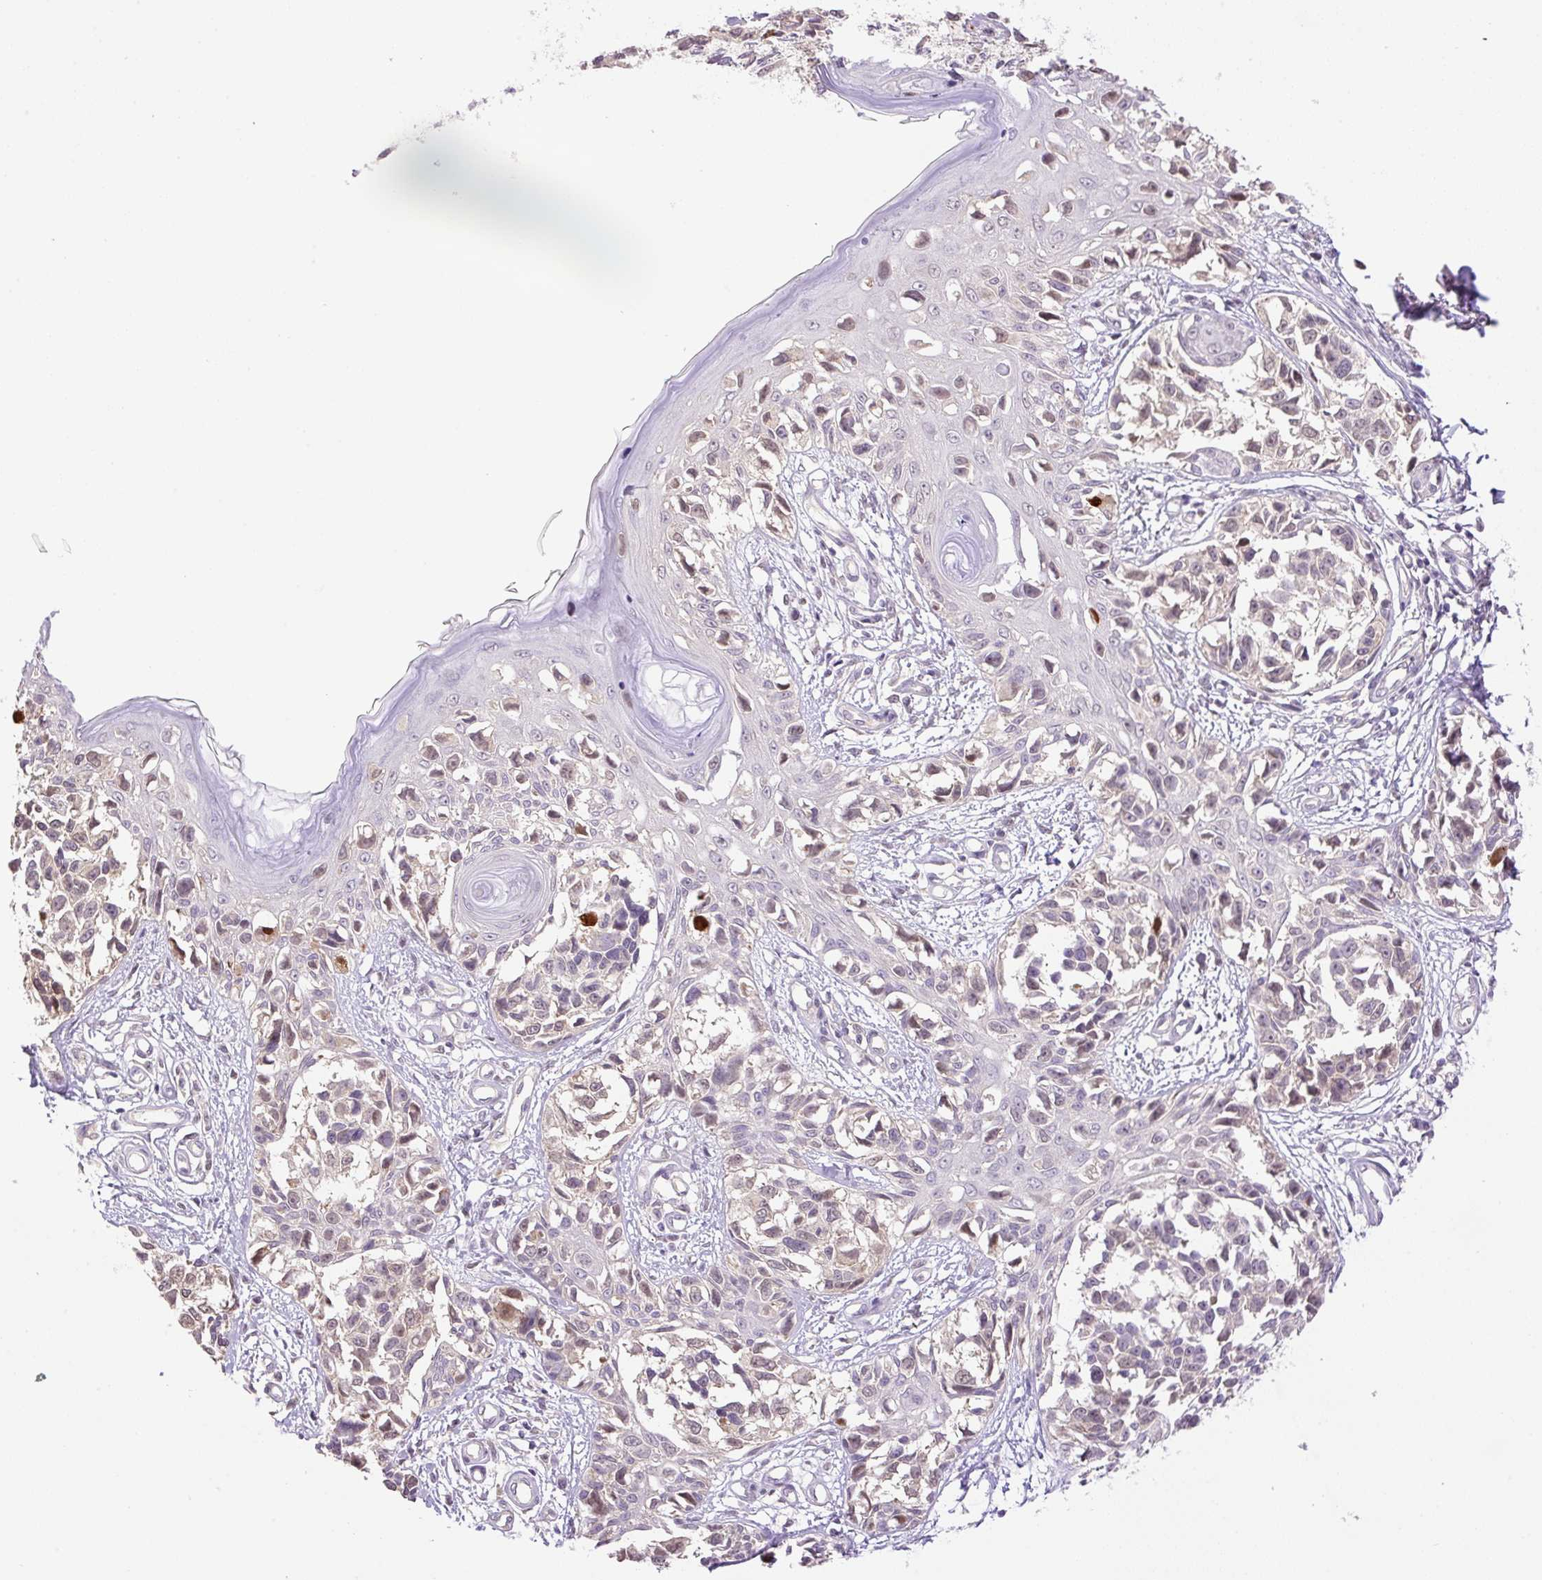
{"staining": {"intensity": "weak", "quantity": "<25%", "location": "cytoplasmic/membranous"}, "tissue": "melanoma", "cell_type": "Tumor cells", "image_type": "cancer", "snomed": [{"axis": "morphology", "description": "Malignant melanoma, NOS"}, {"axis": "topography", "description": "Skin"}], "caption": "Immunohistochemistry (IHC) of melanoma displays no staining in tumor cells. (DAB IHC, high magnification).", "gene": "HABP4", "patient": {"sex": "male", "age": 73}}